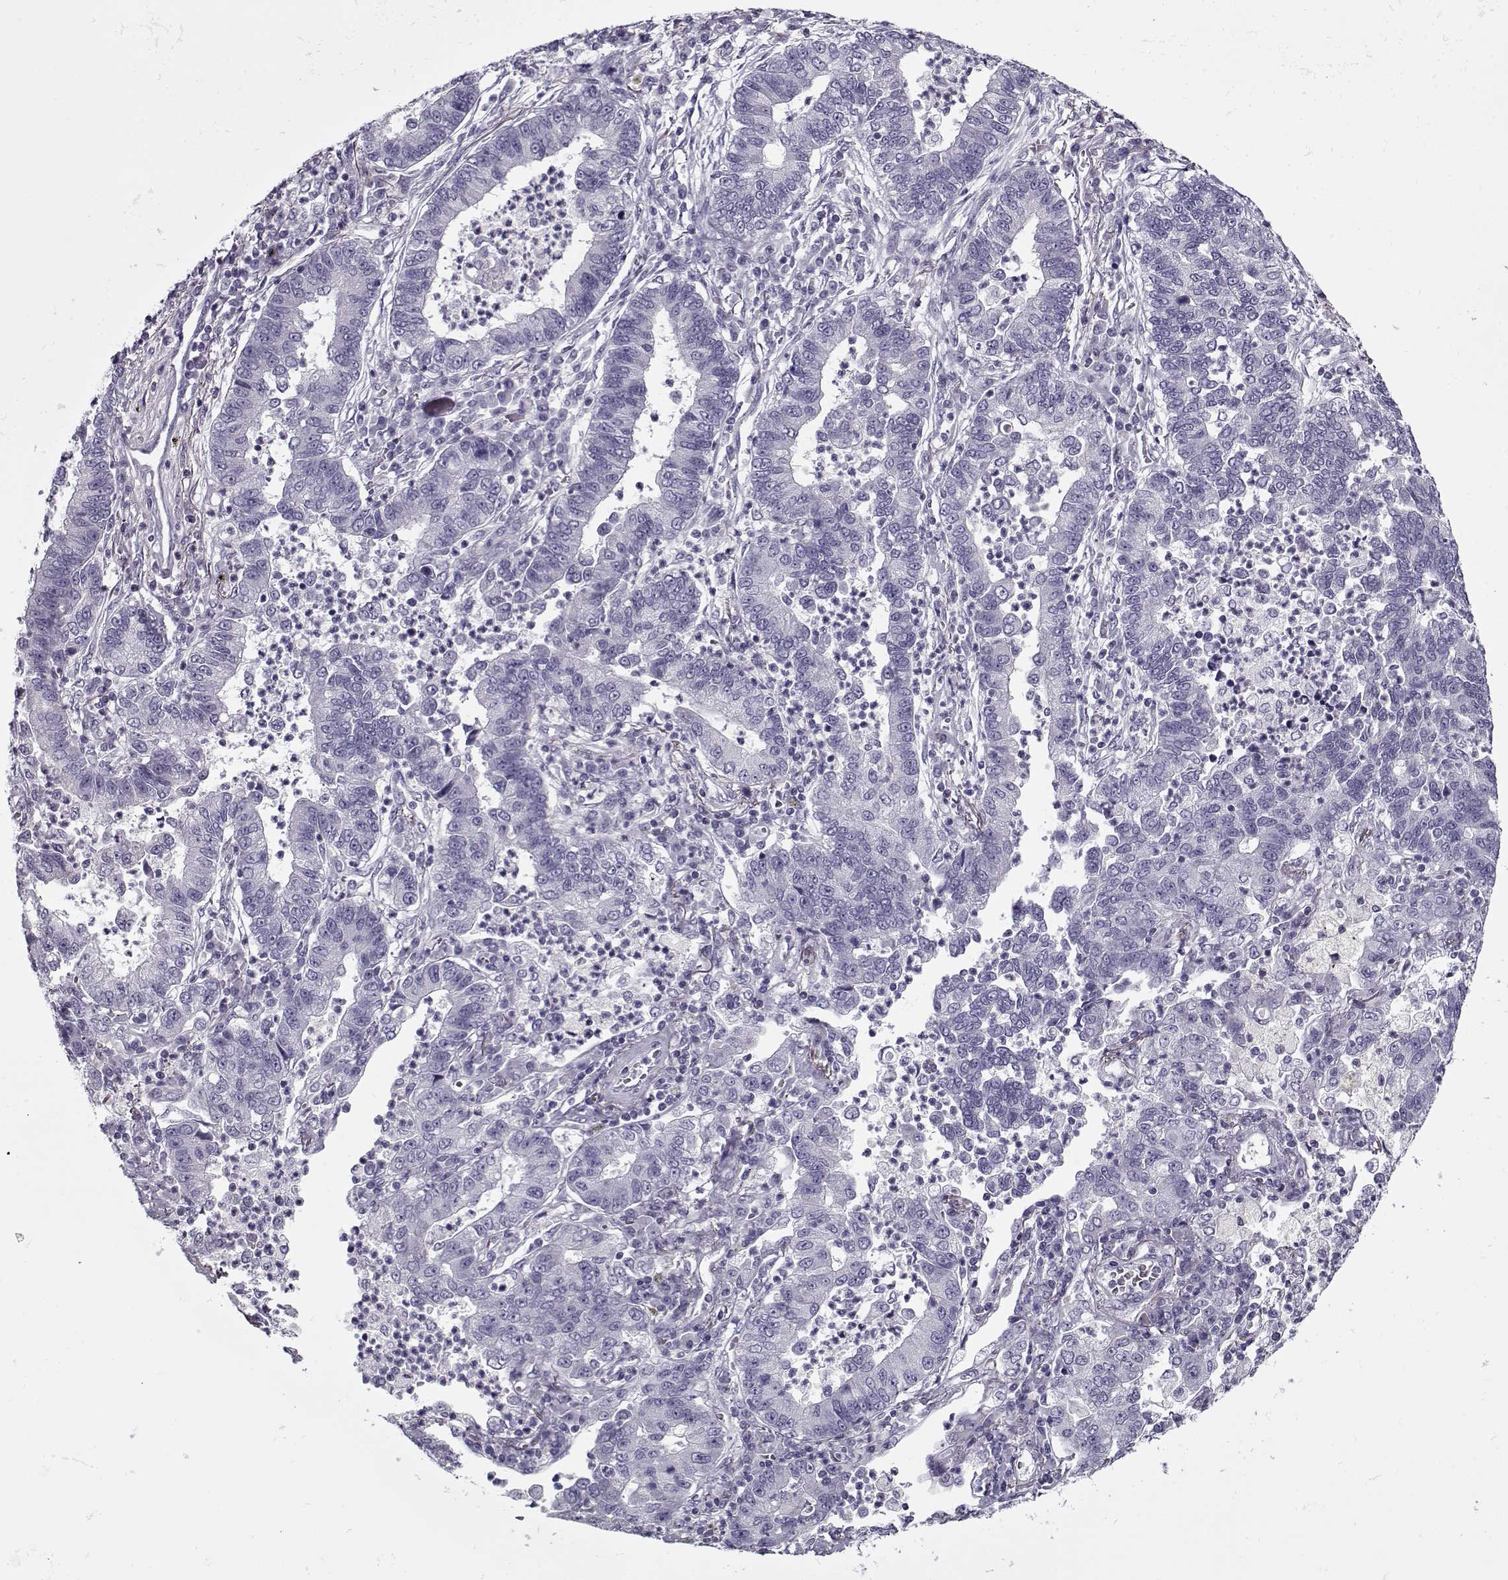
{"staining": {"intensity": "negative", "quantity": "none", "location": "none"}, "tissue": "lung cancer", "cell_type": "Tumor cells", "image_type": "cancer", "snomed": [{"axis": "morphology", "description": "Adenocarcinoma, NOS"}, {"axis": "topography", "description": "Lung"}], "caption": "This is a micrograph of IHC staining of lung cancer, which shows no staining in tumor cells.", "gene": "PP2D1", "patient": {"sex": "female", "age": 57}}